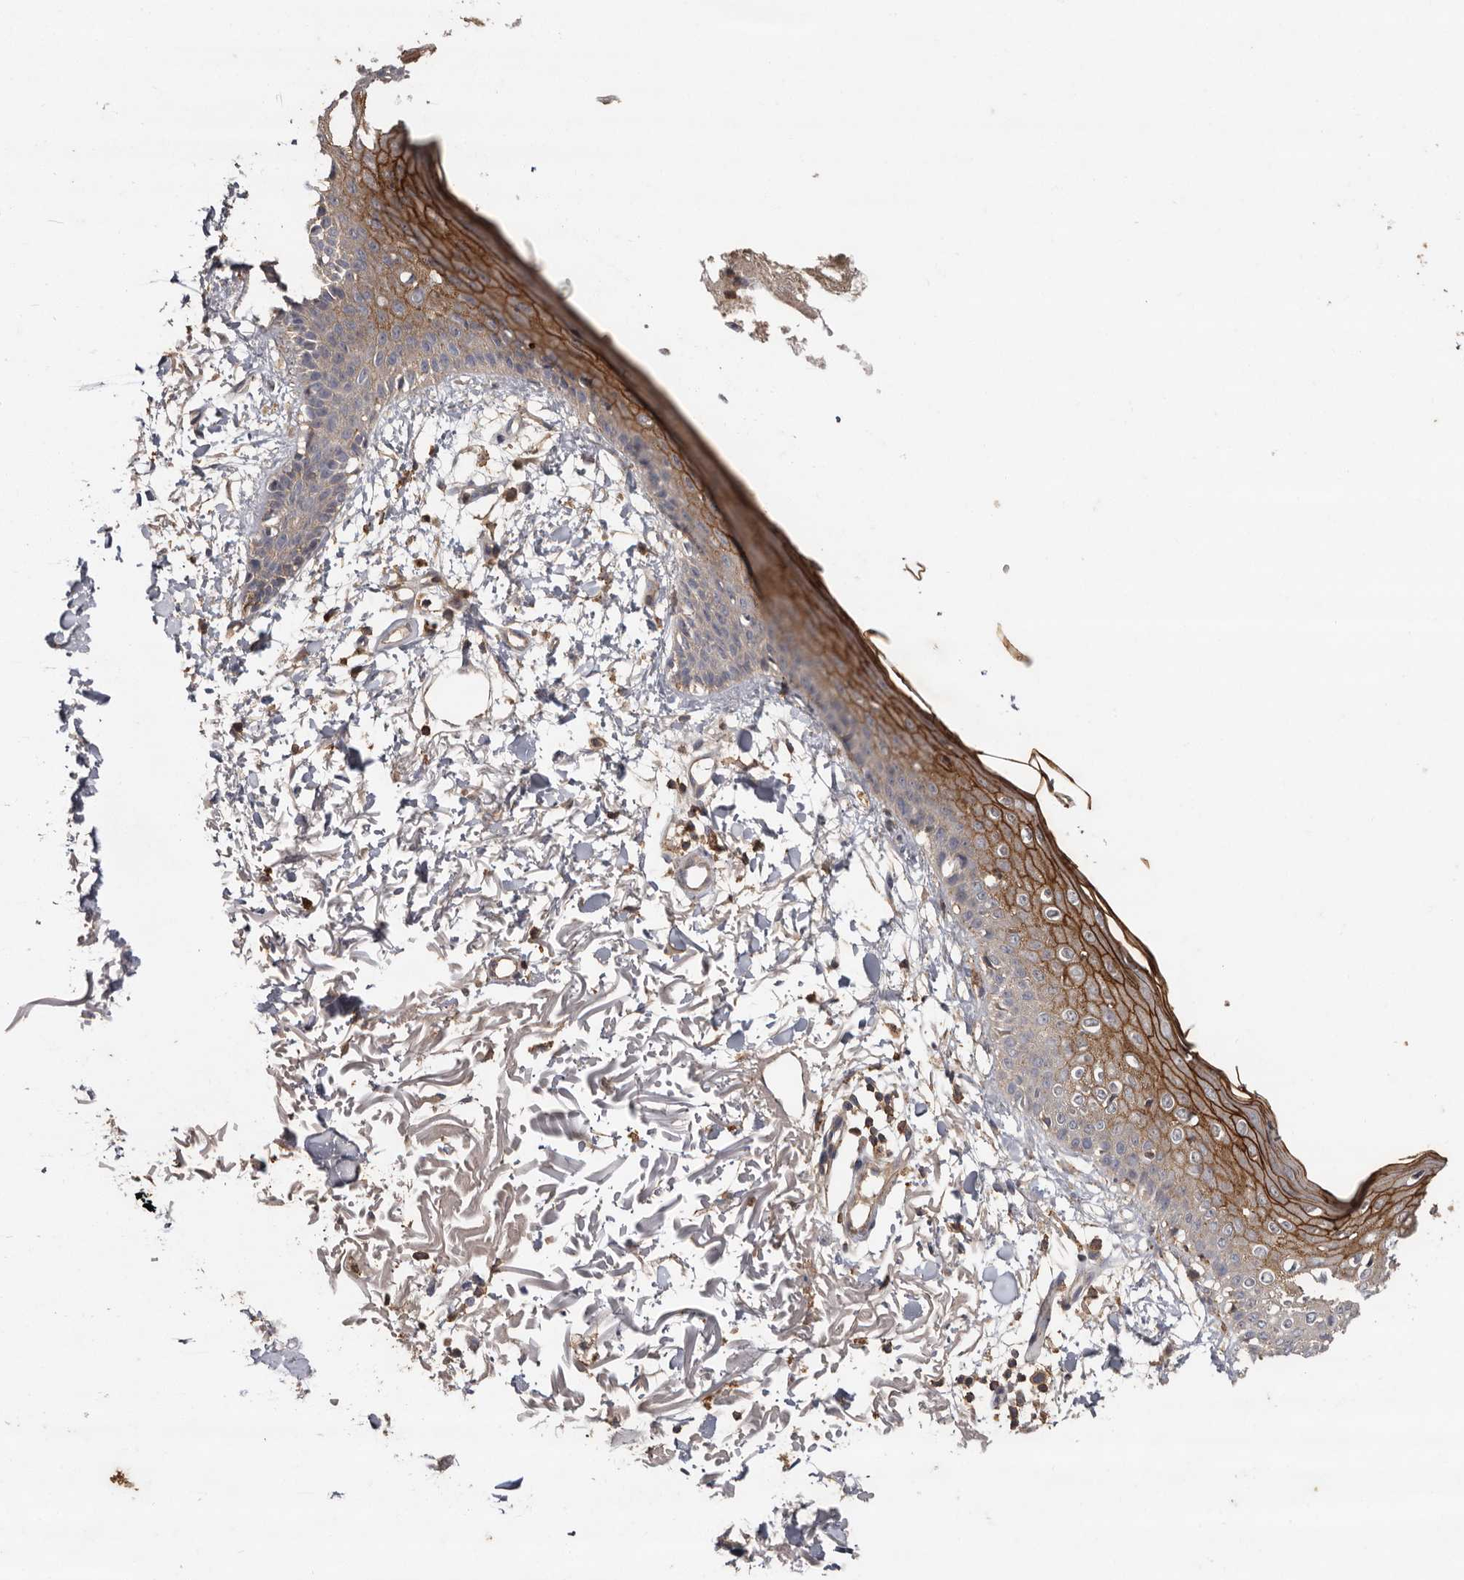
{"staining": {"intensity": "weak", "quantity": "25%-75%", "location": "cytoplasmic/membranous"}, "tissue": "skin", "cell_type": "Fibroblasts", "image_type": "normal", "snomed": [{"axis": "morphology", "description": "Normal tissue, NOS"}, {"axis": "morphology", "description": "Squamous cell carcinoma, NOS"}, {"axis": "topography", "description": "Skin"}, {"axis": "topography", "description": "Peripheral nerve tissue"}], "caption": "Brown immunohistochemical staining in unremarkable human skin displays weak cytoplasmic/membranous staining in about 25%-75% of fibroblasts.", "gene": "RWDD1", "patient": {"sex": "male", "age": 83}}